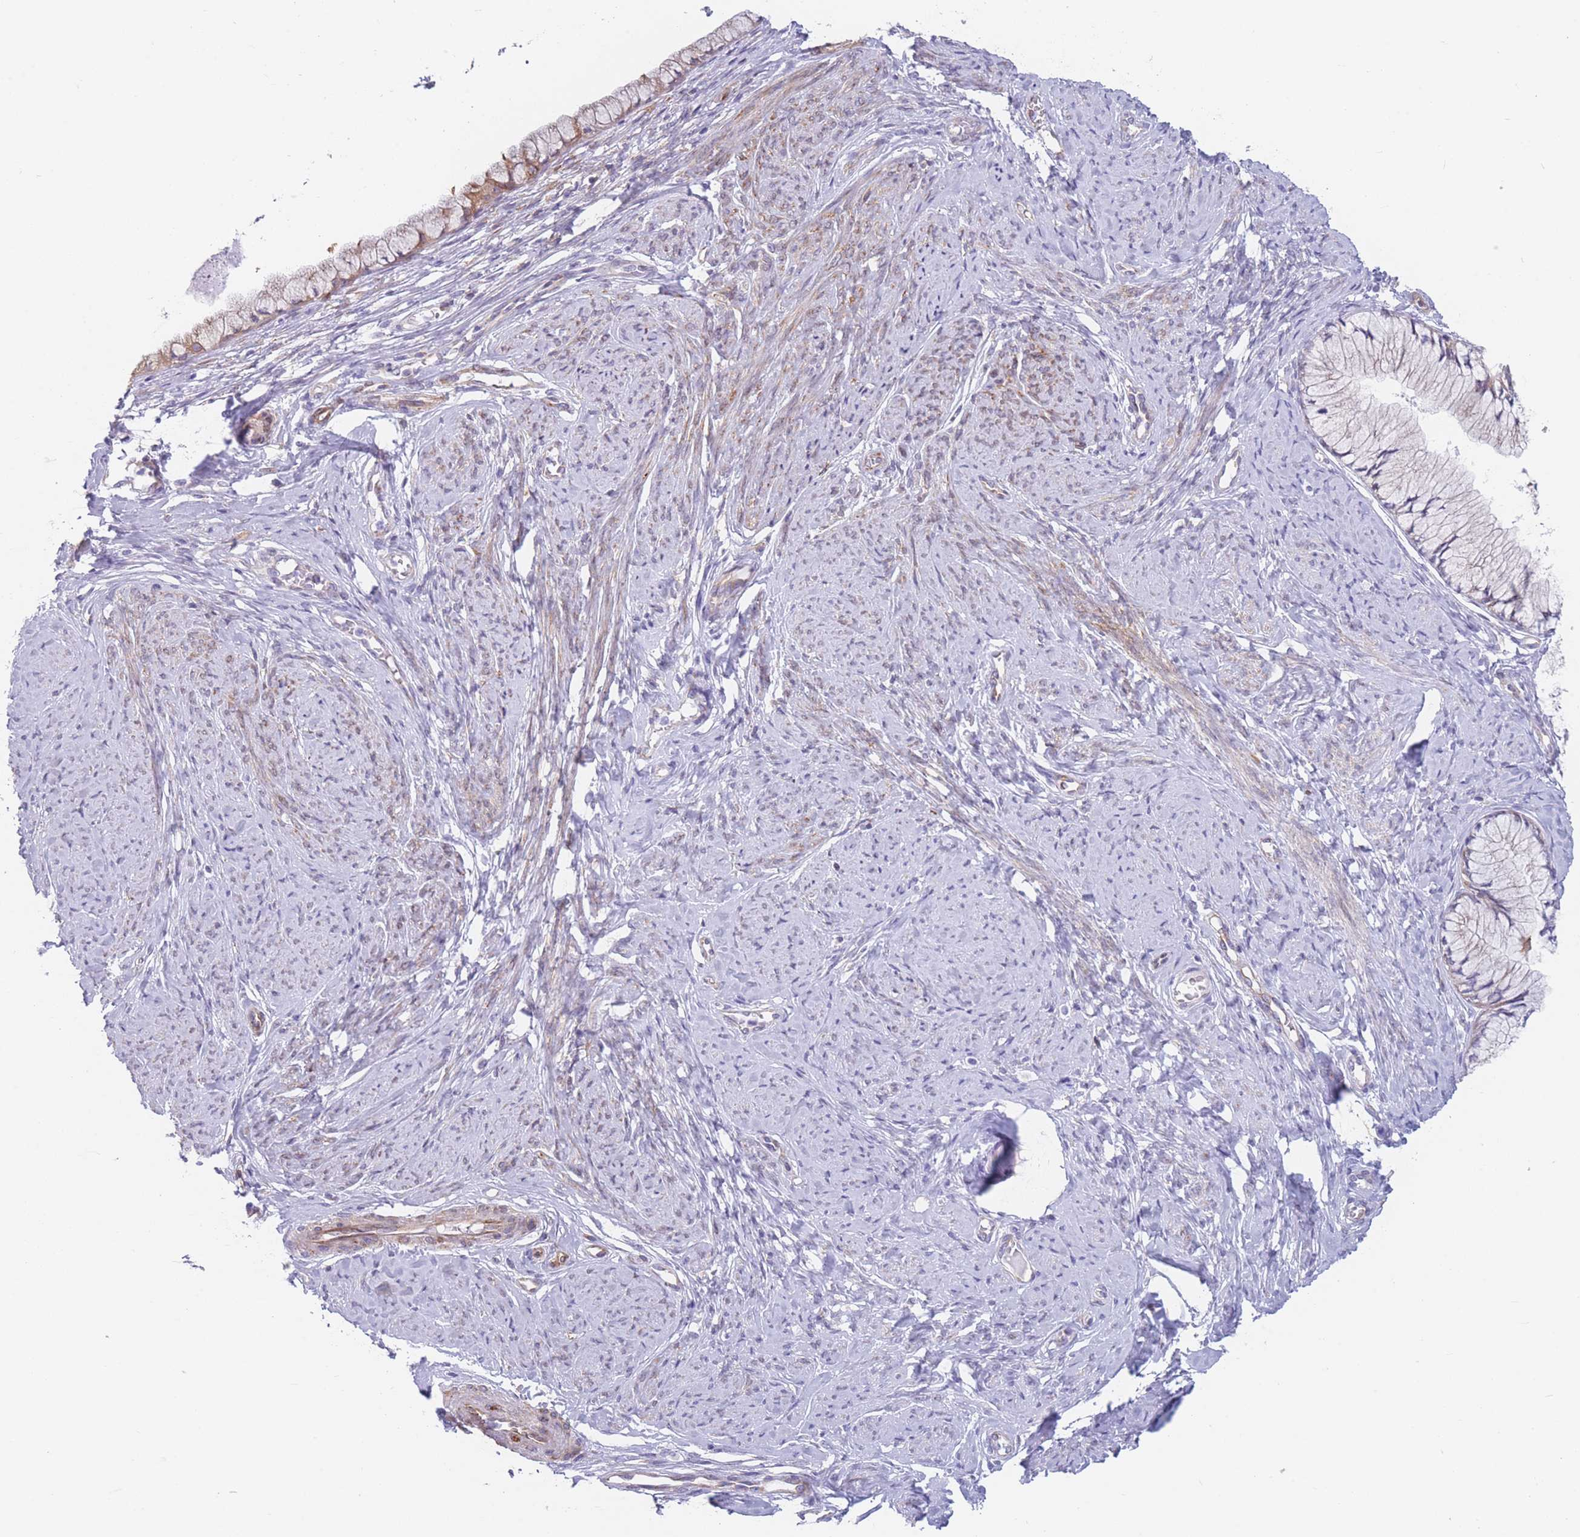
{"staining": {"intensity": "weak", "quantity": "25%-75%", "location": "cytoplasmic/membranous"}, "tissue": "cervix", "cell_type": "Glandular cells", "image_type": "normal", "snomed": [{"axis": "morphology", "description": "Normal tissue, NOS"}, {"axis": "topography", "description": "Cervix"}], "caption": "Weak cytoplasmic/membranous positivity is present in approximately 25%-75% of glandular cells in benign cervix. (DAB IHC with brightfield microscopy, high magnification).", "gene": "AK9", "patient": {"sex": "female", "age": 42}}